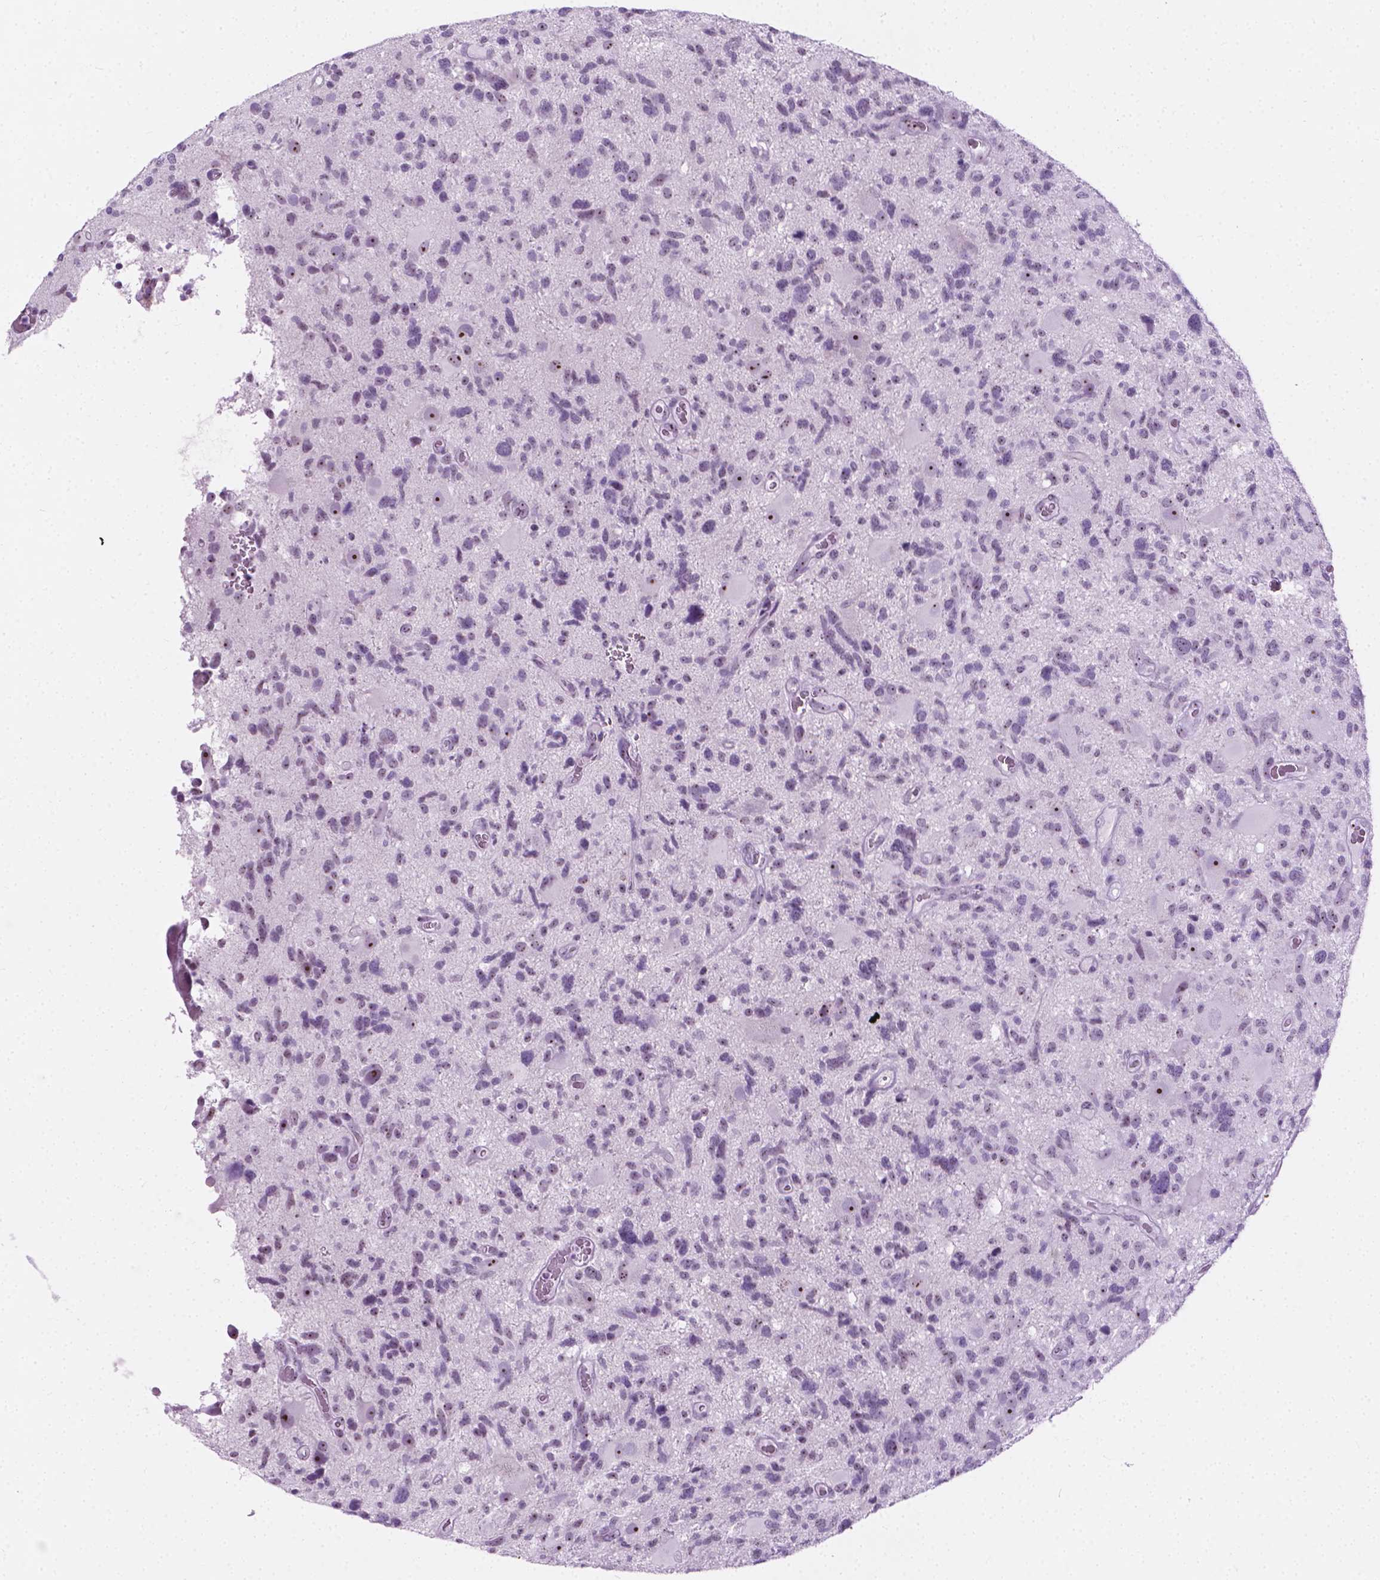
{"staining": {"intensity": "negative", "quantity": "none", "location": "none"}, "tissue": "glioma", "cell_type": "Tumor cells", "image_type": "cancer", "snomed": [{"axis": "morphology", "description": "Glioma, malignant, High grade"}, {"axis": "topography", "description": "Brain"}], "caption": "DAB immunohistochemical staining of glioma reveals no significant expression in tumor cells.", "gene": "NOL7", "patient": {"sex": "male", "age": 49}}